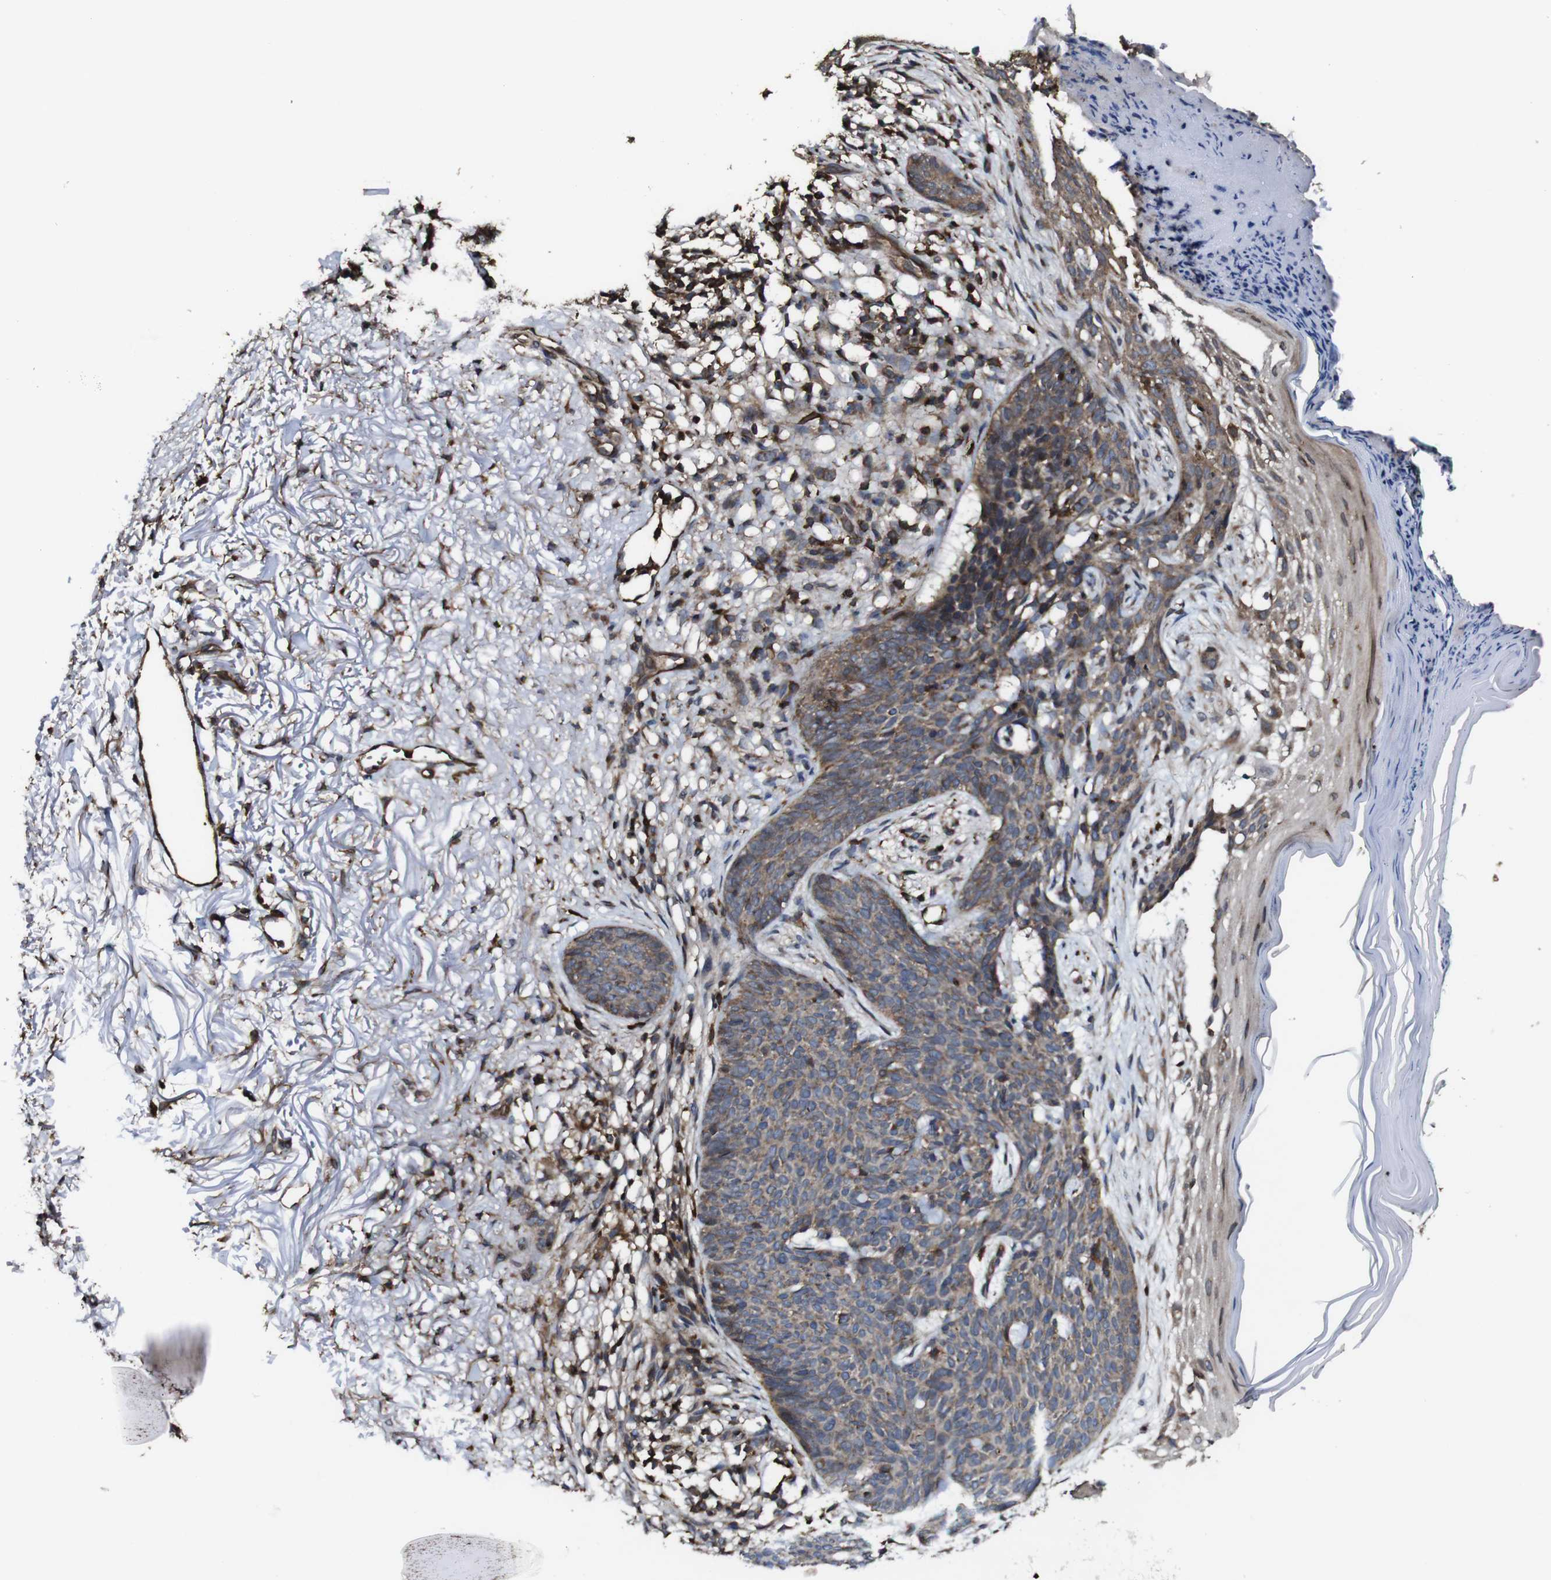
{"staining": {"intensity": "weak", "quantity": ">75%", "location": "cytoplasmic/membranous"}, "tissue": "skin cancer", "cell_type": "Tumor cells", "image_type": "cancer", "snomed": [{"axis": "morphology", "description": "Normal tissue, NOS"}, {"axis": "morphology", "description": "Basal cell carcinoma"}, {"axis": "topography", "description": "Skin"}], "caption": "The immunohistochemical stain shows weak cytoplasmic/membranous expression in tumor cells of basal cell carcinoma (skin) tissue.", "gene": "TNIK", "patient": {"sex": "female", "age": 70}}